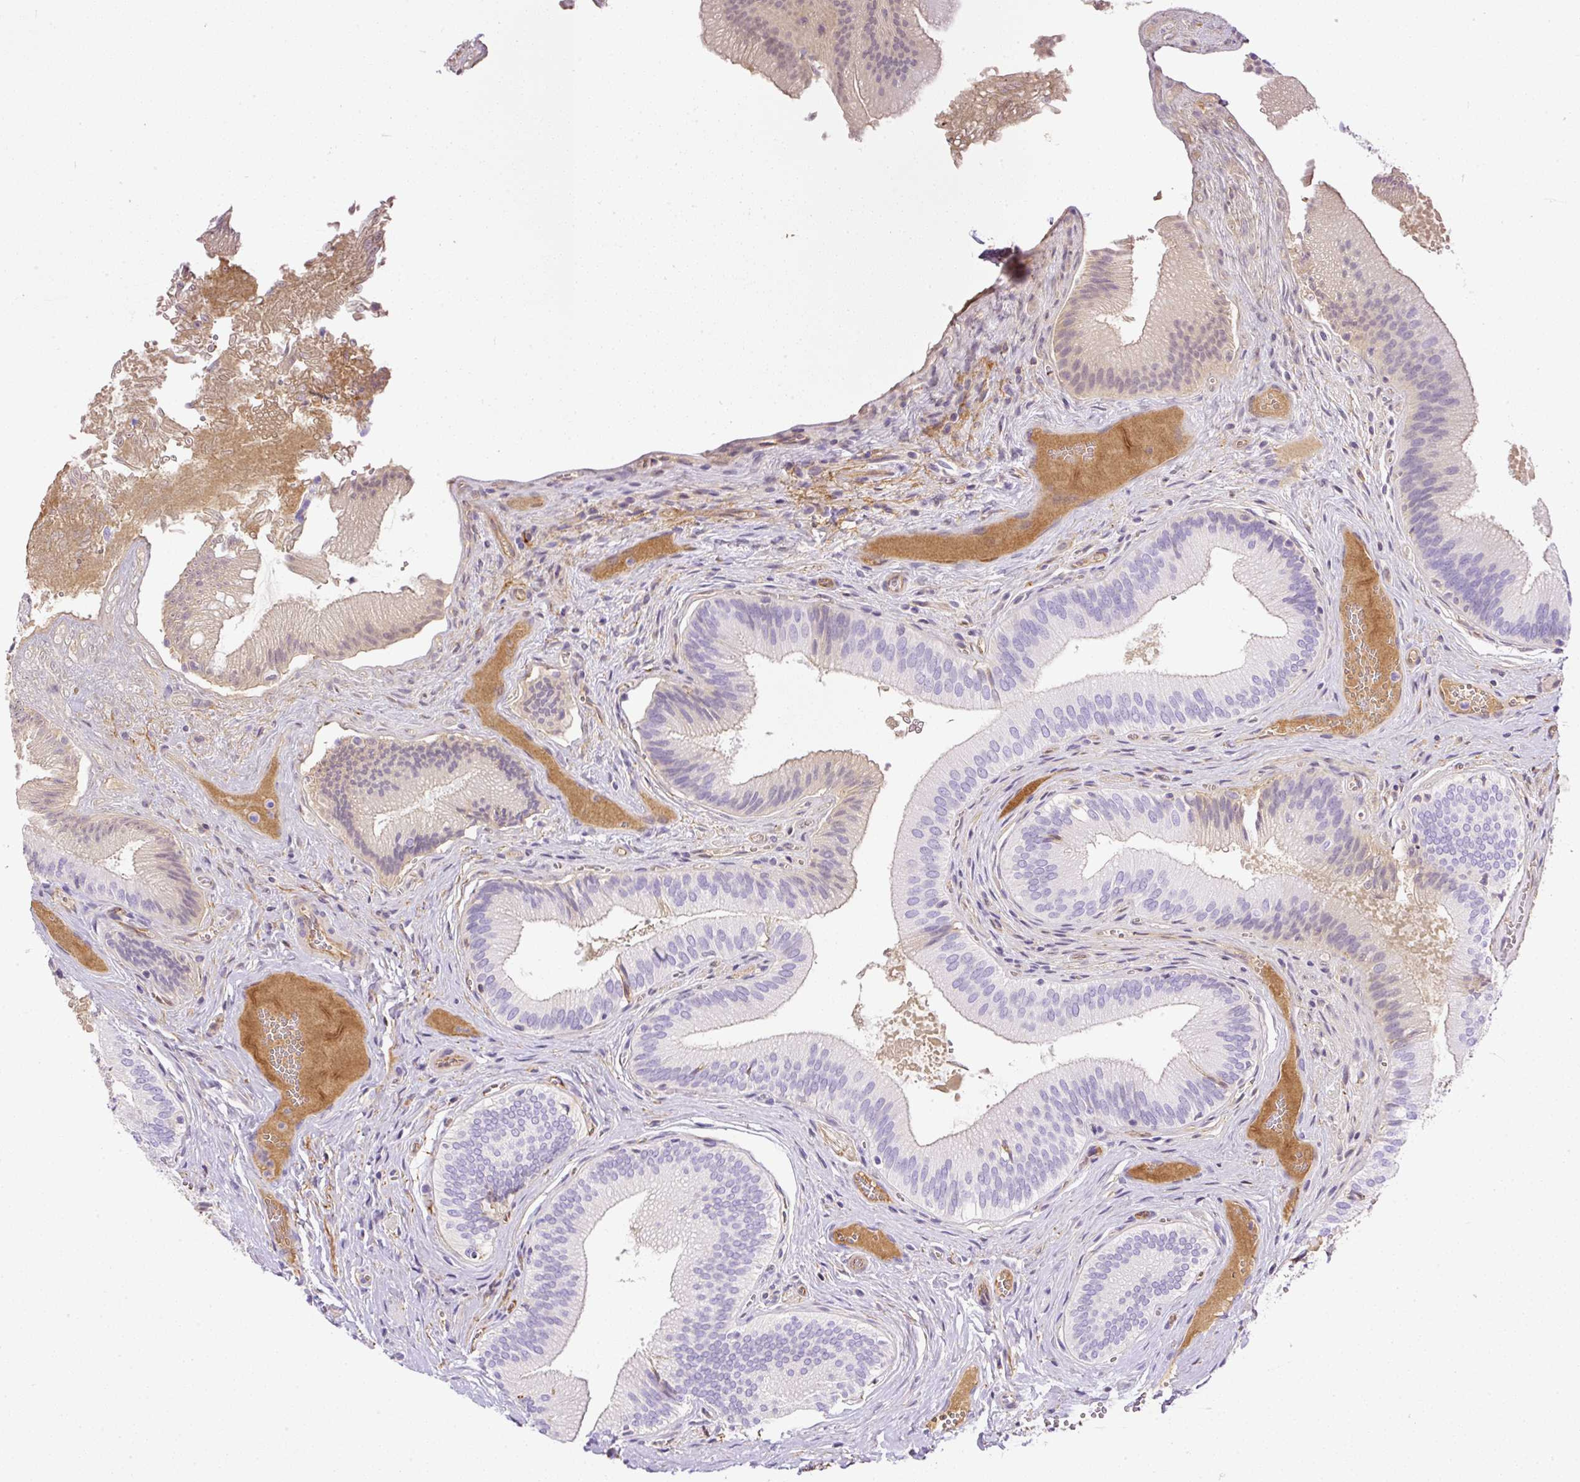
{"staining": {"intensity": "negative", "quantity": "none", "location": "none"}, "tissue": "gallbladder", "cell_type": "Glandular cells", "image_type": "normal", "snomed": [{"axis": "morphology", "description": "Normal tissue, NOS"}, {"axis": "topography", "description": "Gallbladder"}], "caption": "The micrograph reveals no significant staining in glandular cells of gallbladder.", "gene": "APCS", "patient": {"sex": "male", "age": 17}}